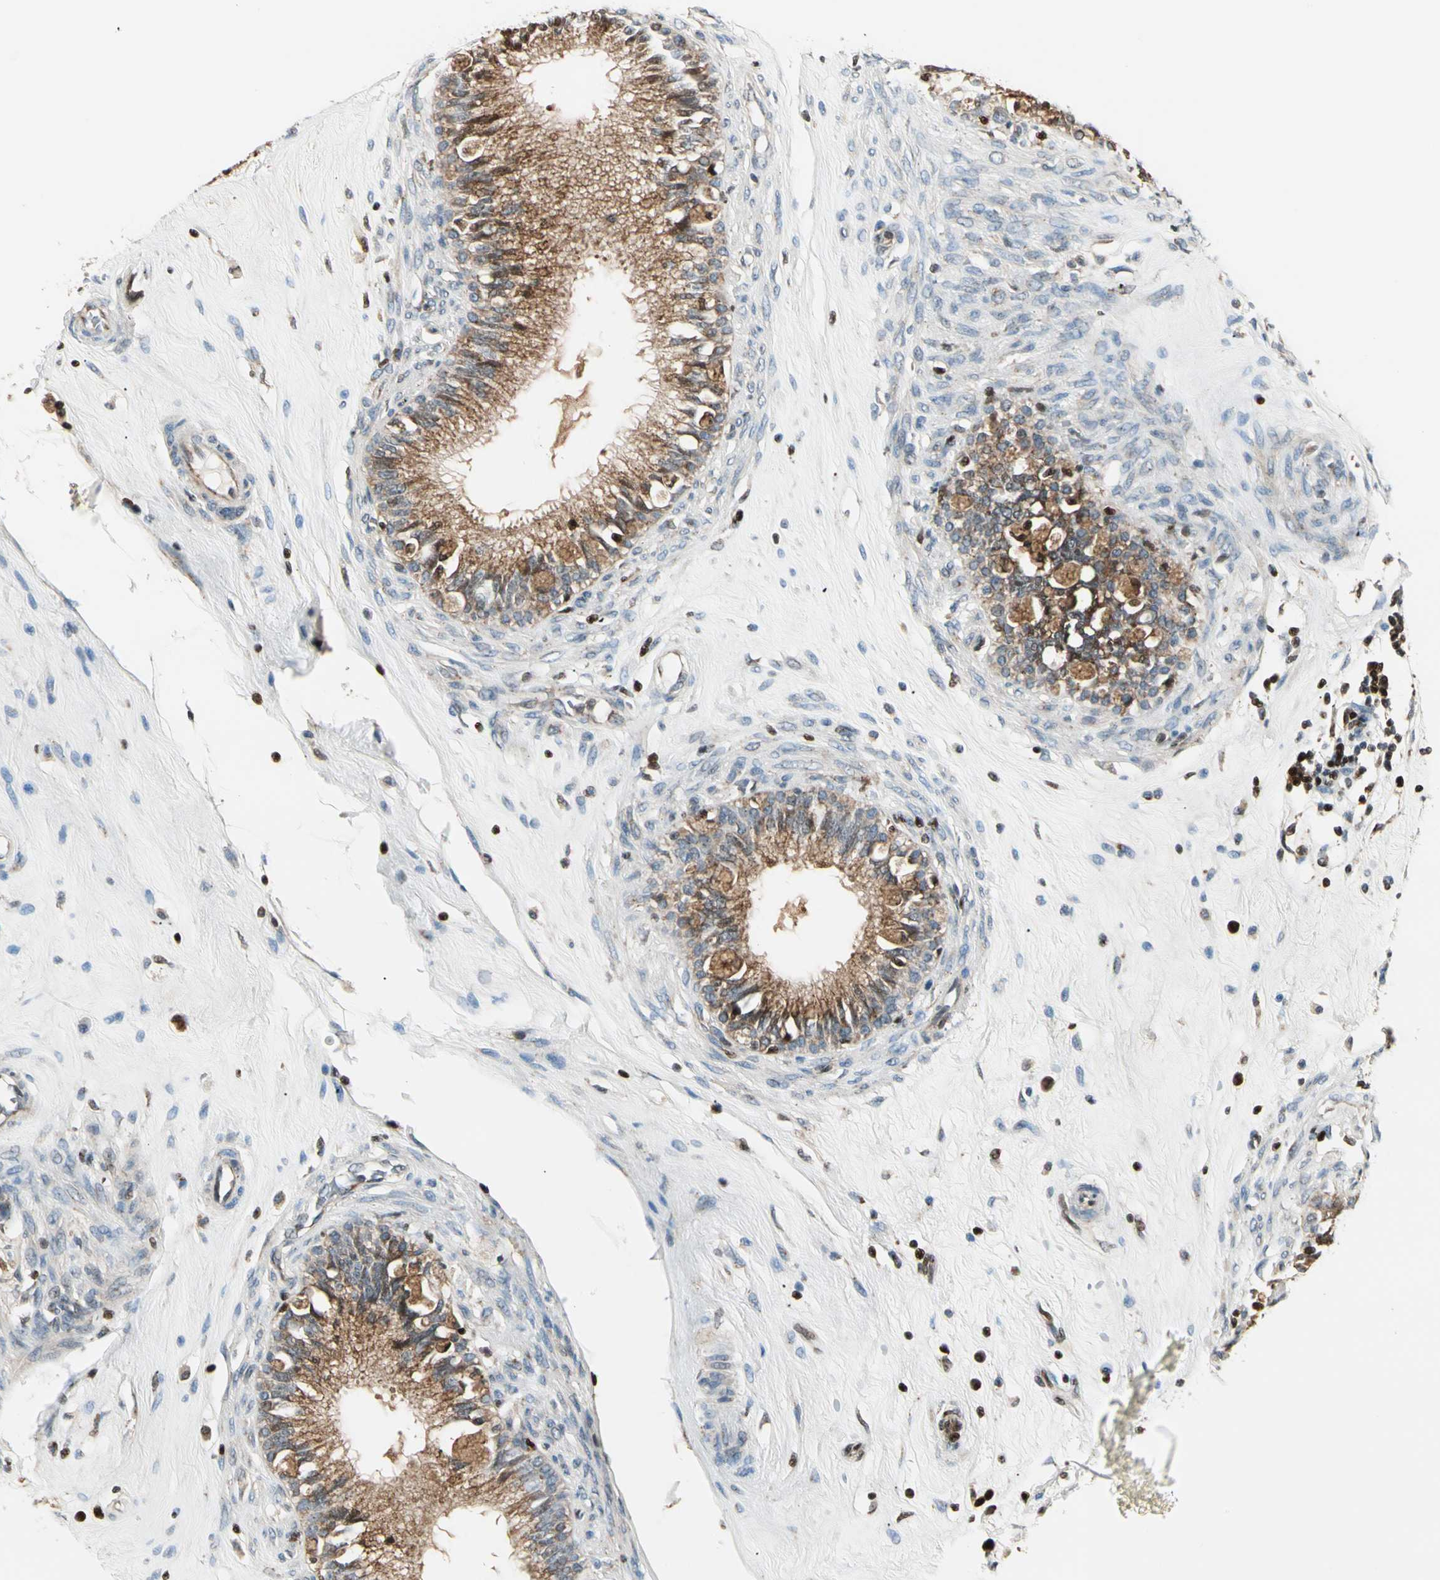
{"staining": {"intensity": "moderate", "quantity": ">75%", "location": "cytoplasmic/membranous,nuclear"}, "tissue": "epididymis", "cell_type": "Glandular cells", "image_type": "normal", "snomed": [{"axis": "morphology", "description": "Normal tissue, NOS"}, {"axis": "morphology", "description": "Inflammation, NOS"}, {"axis": "topography", "description": "Epididymis"}], "caption": "Protein positivity by immunohistochemistry demonstrates moderate cytoplasmic/membranous,nuclear expression in approximately >75% of glandular cells in unremarkable epididymis.", "gene": "IP6K2", "patient": {"sex": "male", "age": 84}}